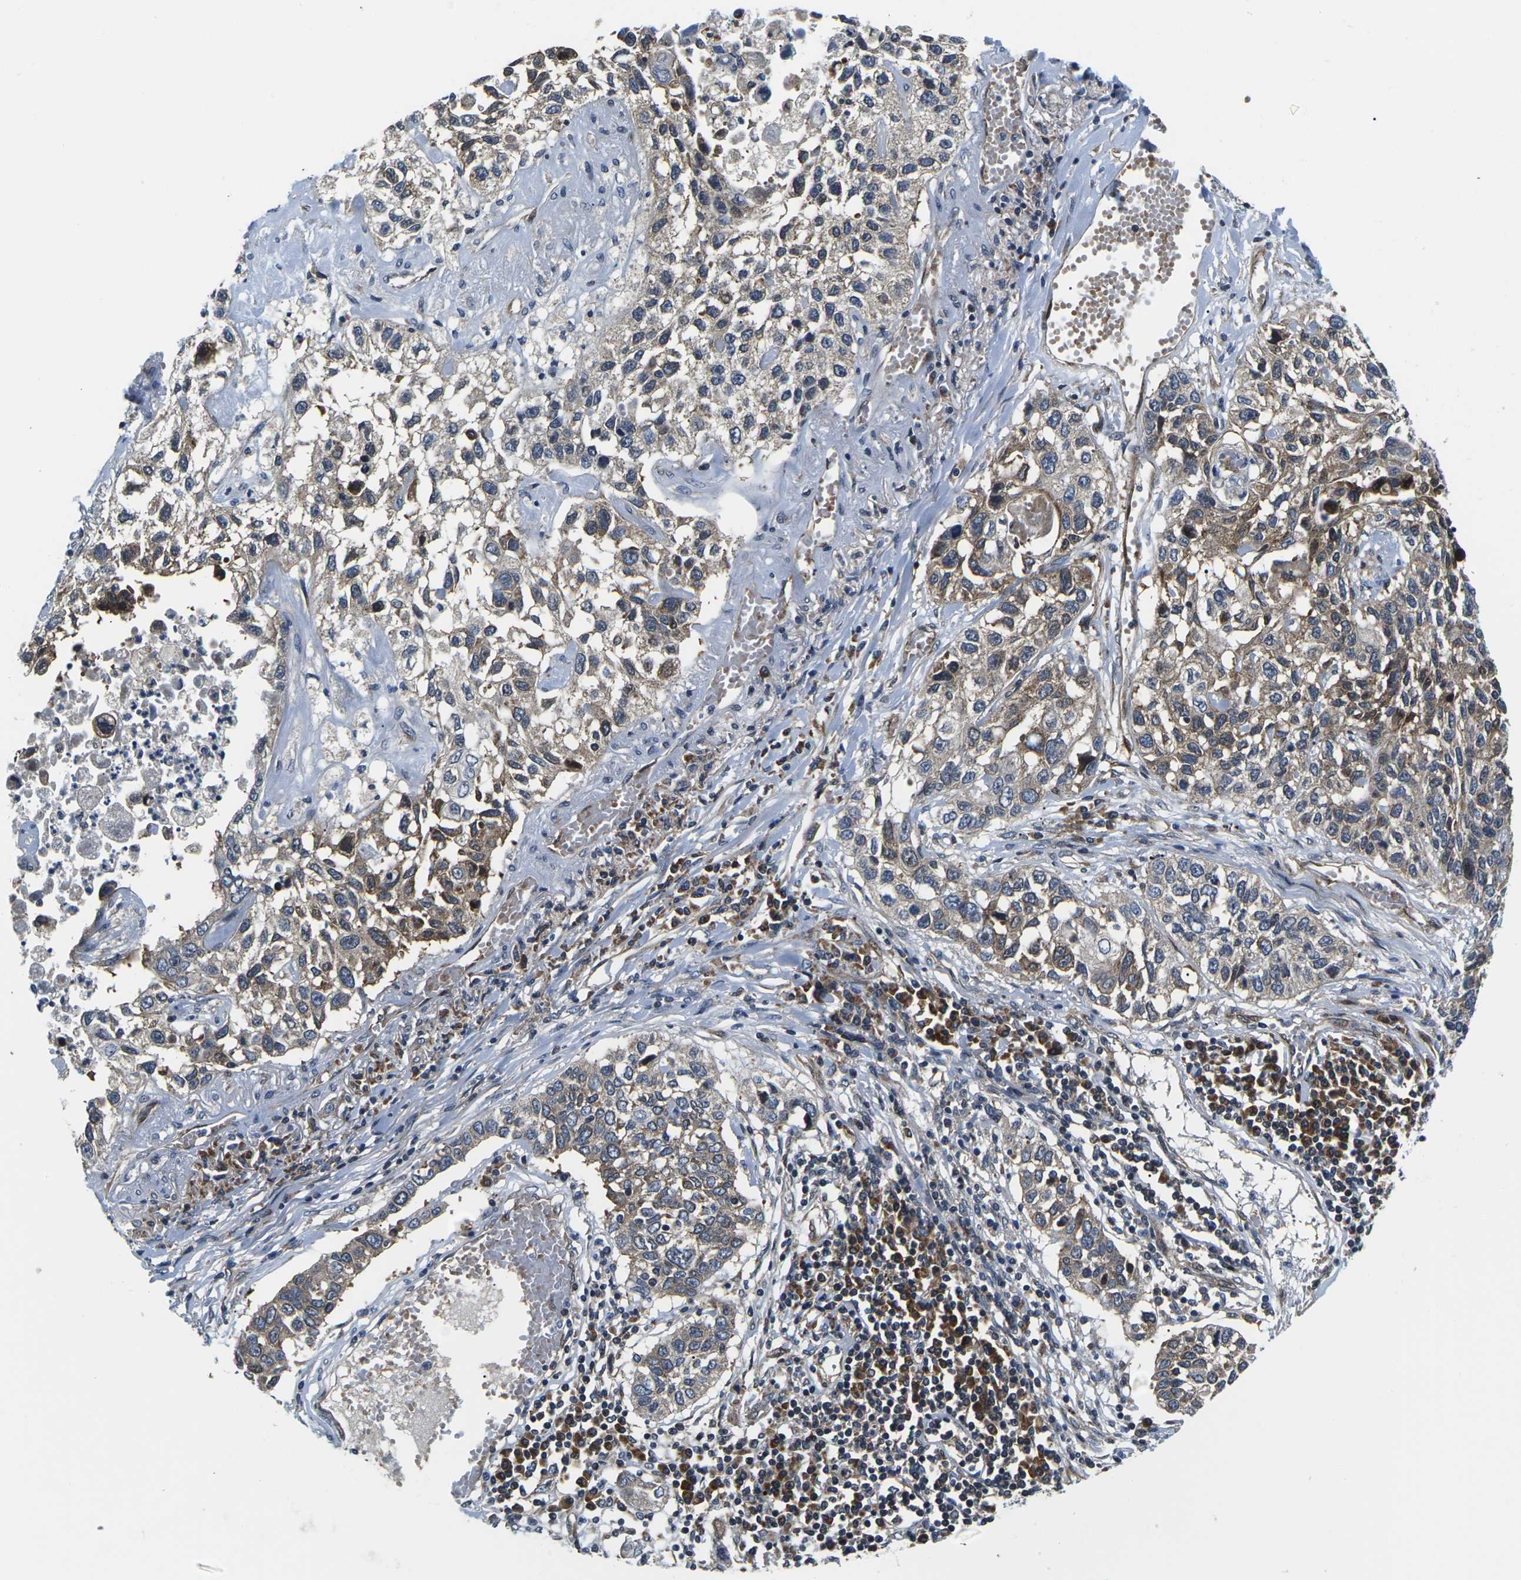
{"staining": {"intensity": "moderate", "quantity": "25%-75%", "location": "cytoplasmic/membranous"}, "tissue": "lung cancer", "cell_type": "Tumor cells", "image_type": "cancer", "snomed": [{"axis": "morphology", "description": "Squamous cell carcinoma, NOS"}, {"axis": "topography", "description": "Lung"}], "caption": "Protein expression by IHC demonstrates moderate cytoplasmic/membranous positivity in about 25%-75% of tumor cells in lung cancer (squamous cell carcinoma).", "gene": "EIF4E", "patient": {"sex": "male", "age": 71}}